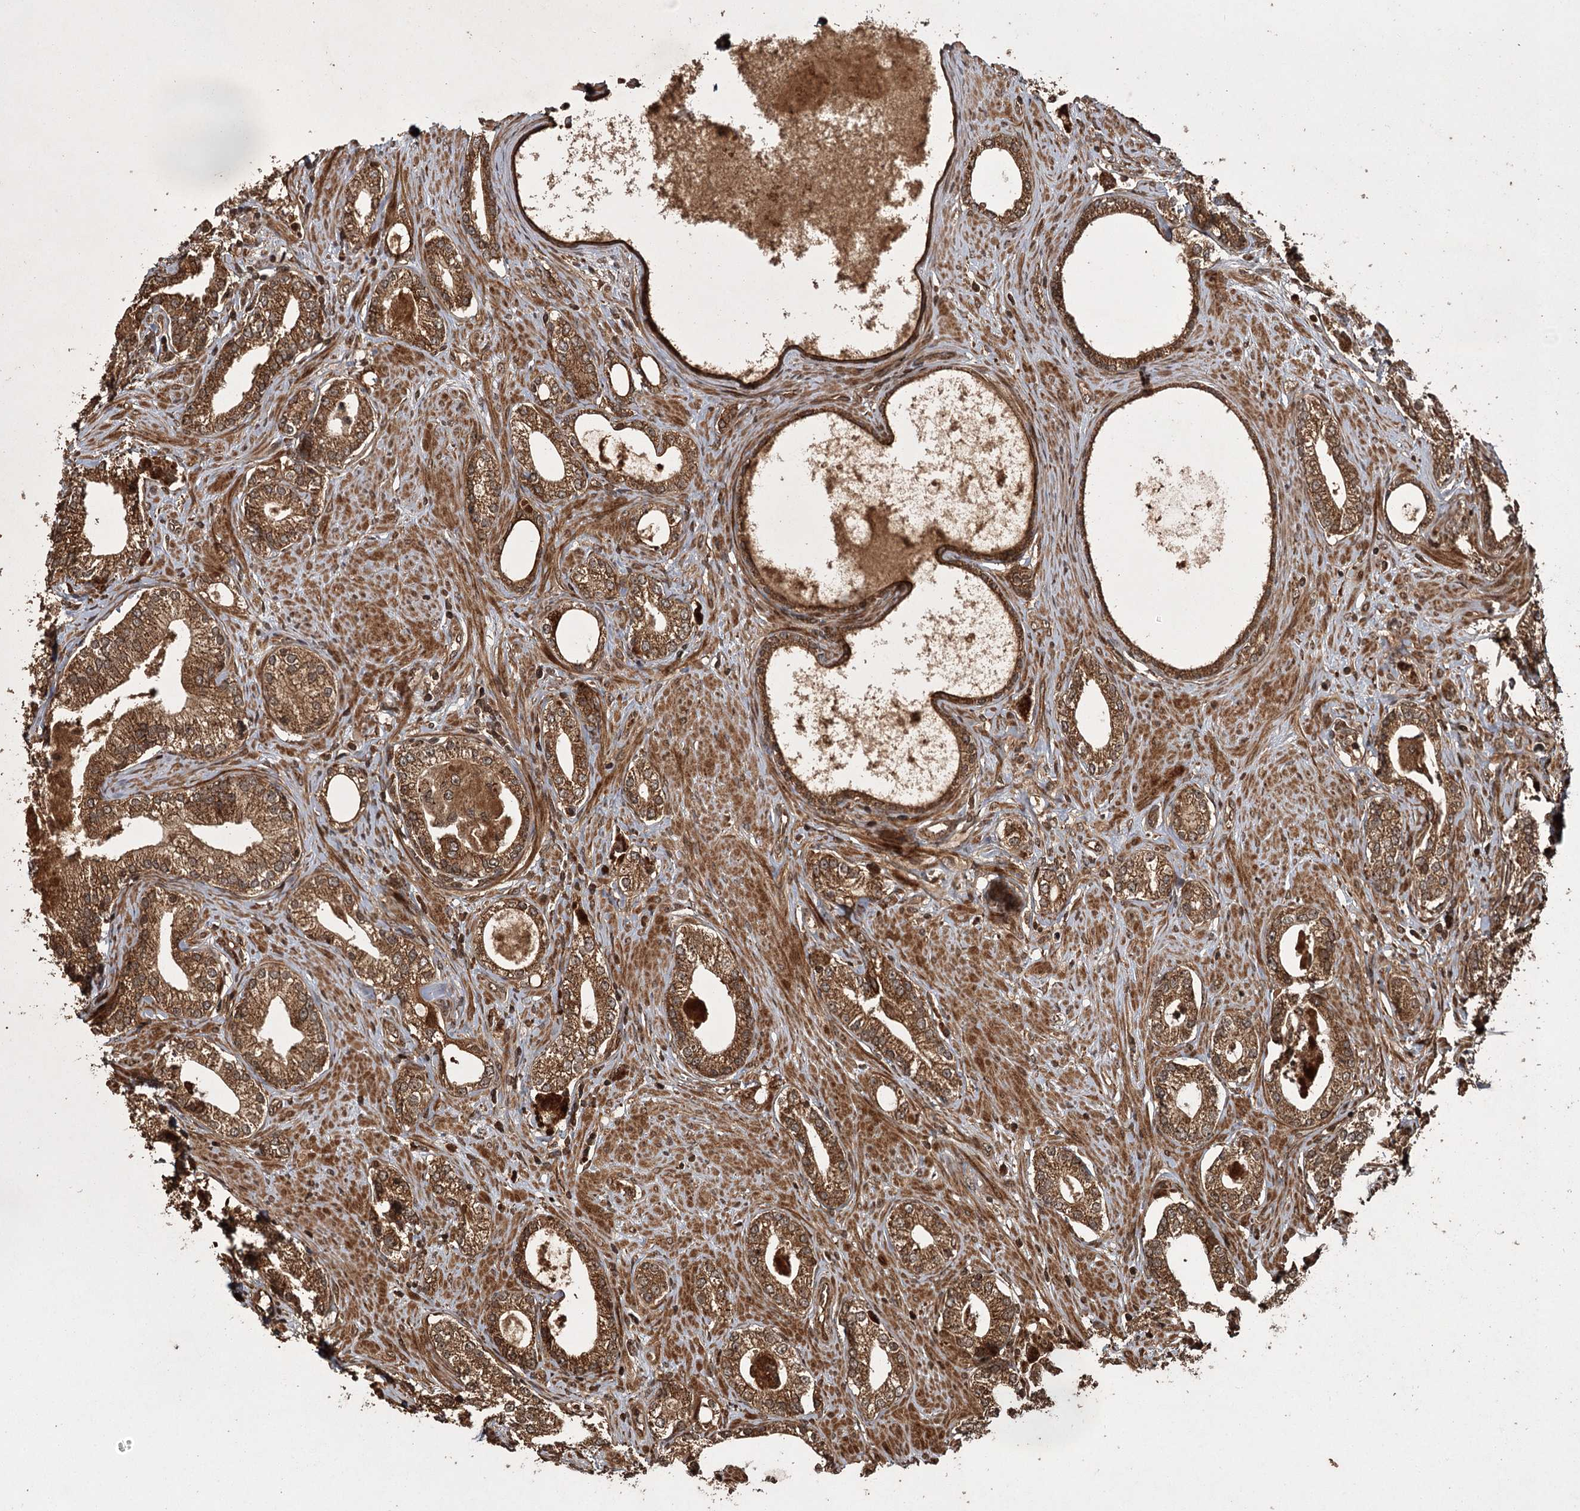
{"staining": {"intensity": "strong", "quantity": ">75%", "location": "cytoplasmic/membranous"}, "tissue": "prostate cancer", "cell_type": "Tumor cells", "image_type": "cancer", "snomed": [{"axis": "morphology", "description": "Adenocarcinoma, High grade"}, {"axis": "topography", "description": "Prostate"}], "caption": "Human prostate cancer (high-grade adenocarcinoma) stained with a protein marker displays strong staining in tumor cells.", "gene": "RPAP3", "patient": {"sex": "male", "age": 63}}